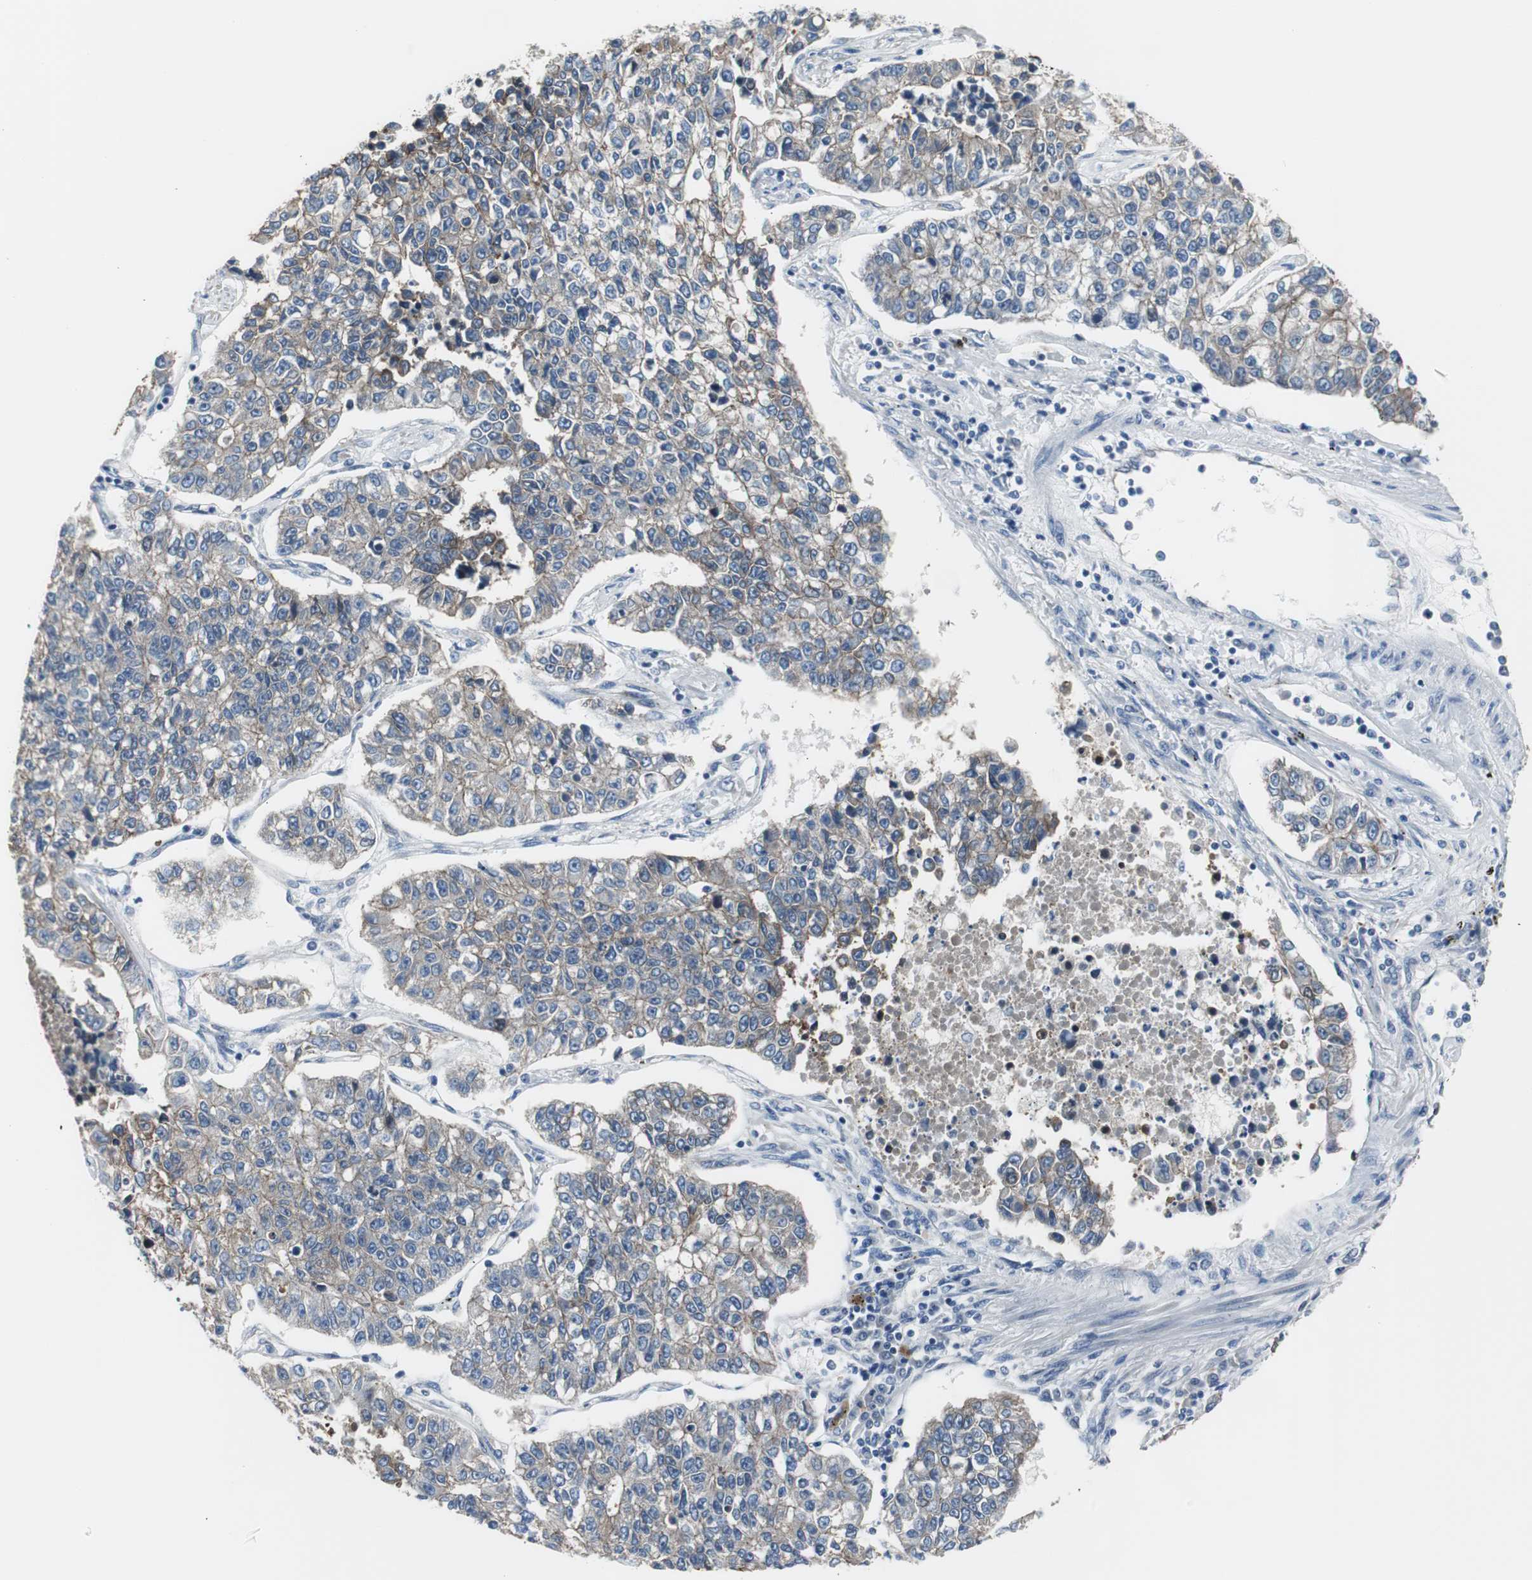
{"staining": {"intensity": "moderate", "quantity": ">75%", "location": "cytoplasmic/membranous"}, "tissue": "lung cancer", "cell_type": "Tumor cells", "image_type": "cancer", "snomed": [{"axis": "morphology", "description": "Adenocarcinoma, NOS"}, {"axis": "topography", "description": "Lung"}], "caption": "Moderate cytoplasmic/membranous positivity is appreciated in about >75% of tumor cells in lung adenocarcinoma. (IHC, brightfield microscopy, high magnification).", "gene": "STXBP4", "patient": {"sex": "male", "age": 49}}